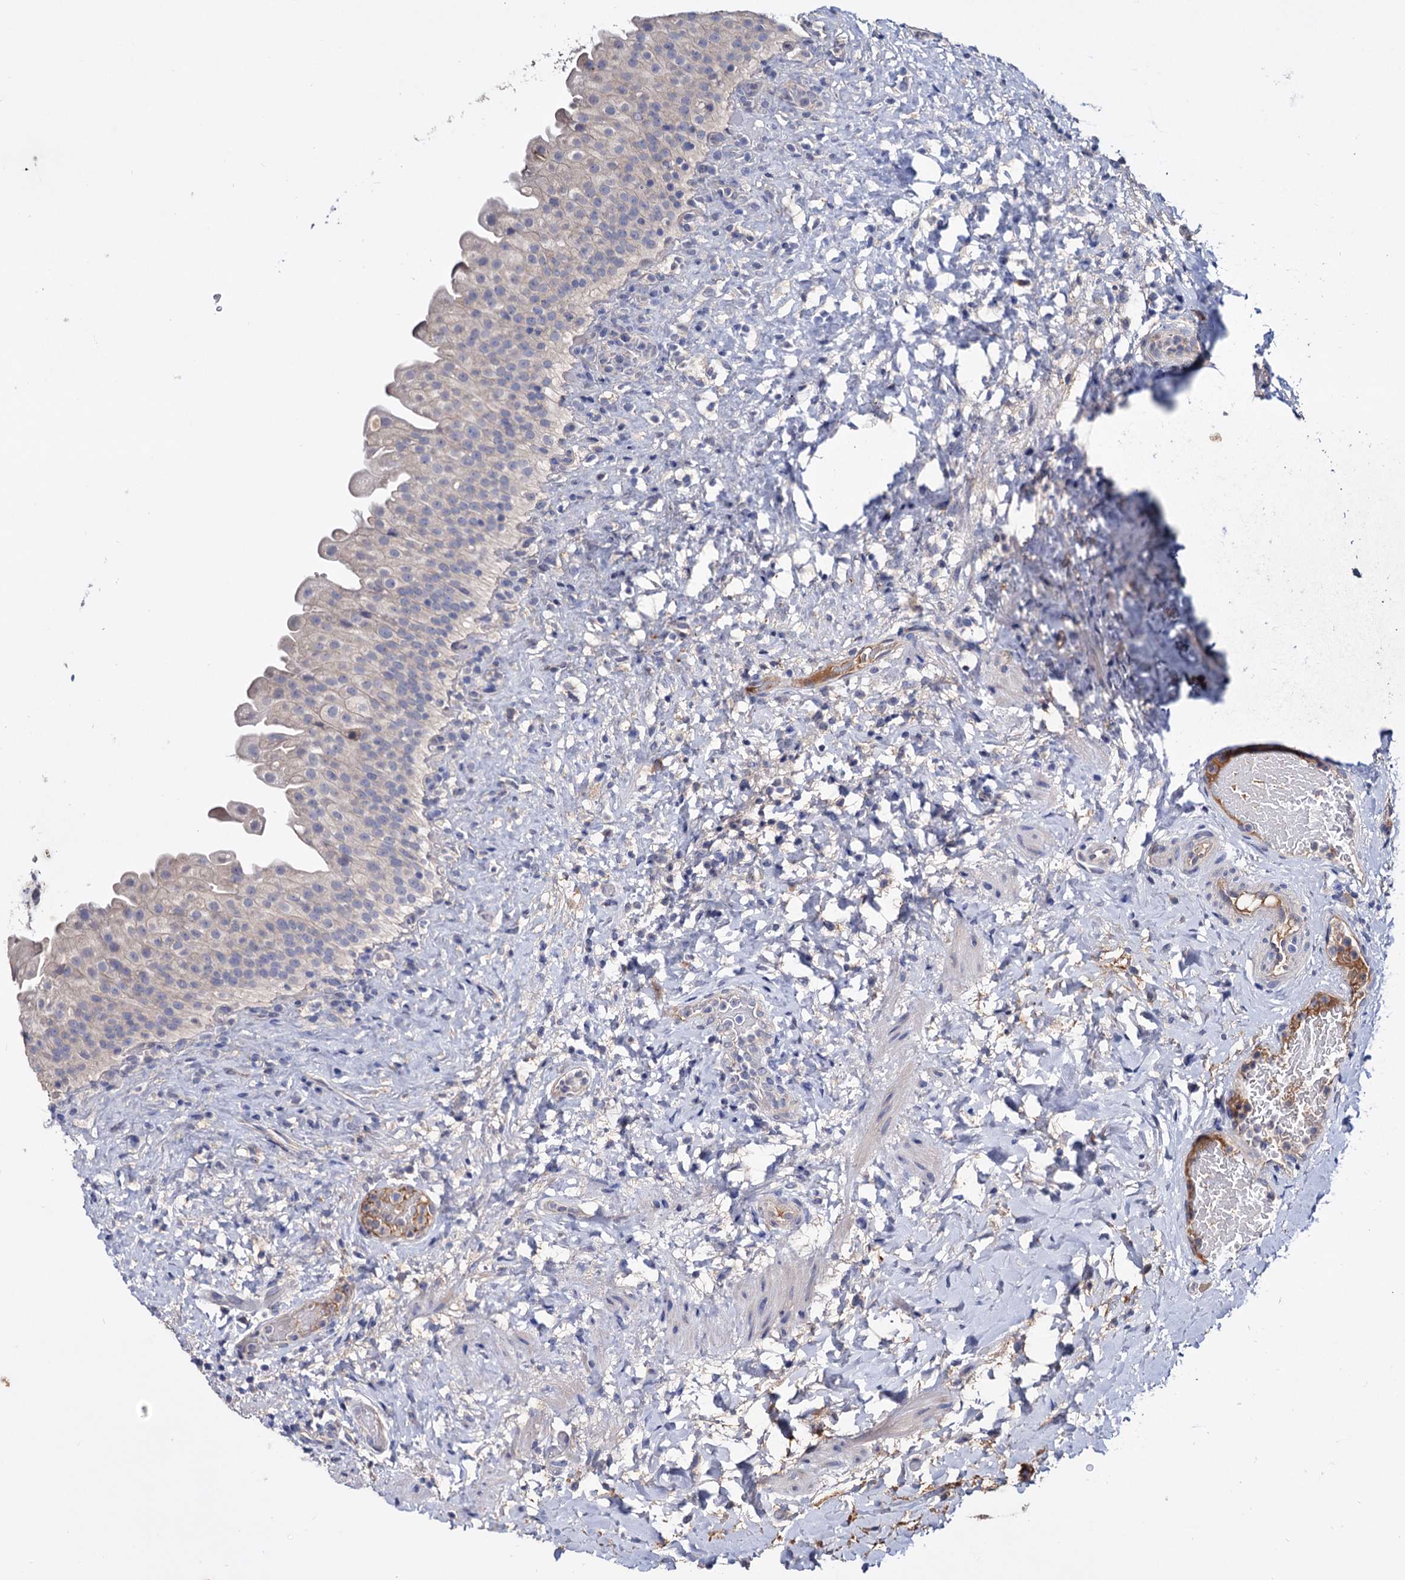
{"staining": {"intensity": "negative", "quantity": "none", "location": "none"}, "tissue": "urinary bladder", "cell_type": "Urothelial cells", "image_type": "normal", "snomed": [{"axis": "morphology", "description": "Normal tissue, NOS"}, {"axis": "topography", "description": "Urinary bladder"}], "caption": "This is a histopathology image of immunohistochemistry staining of benign urinary bladder, which shows no positivity in urothelial cells.", "gene": "NPAS4", "patient": {"sex": "female", "age": 27}}